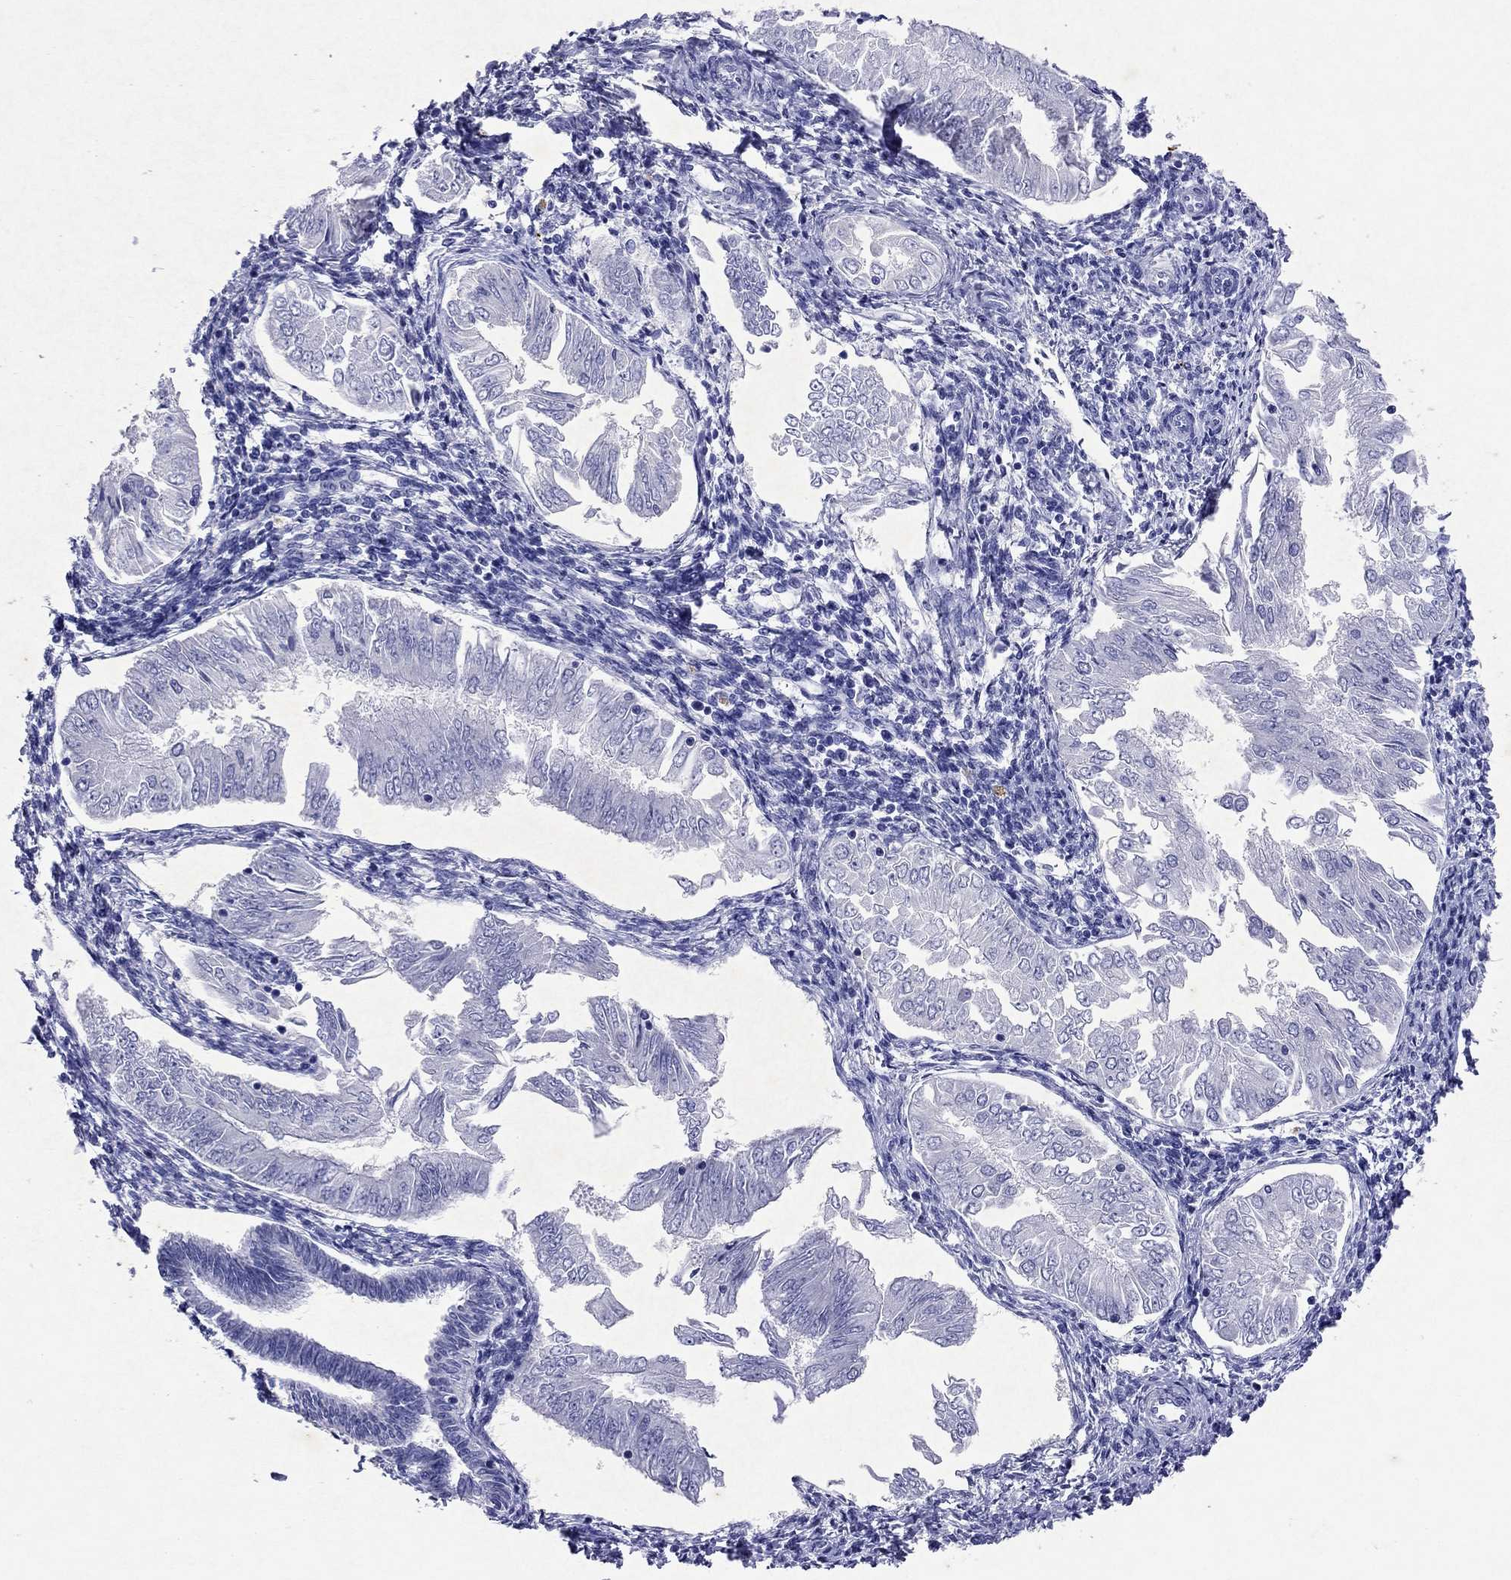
{"staining": {"intensity": "negative", "quantity": "none", "location": "none"}, "tissue": "endometrial cancer", "cell_type": "Tumor cells", "image_type": "cancer", "snomed": [{"axis": "morphology", "description": "Adenocarcinoma, NOS"}, {"axis": "topography", "description": "Endometrium"}], "caption": "Tumor cells are negative for protein expression in human endometrial cancer.", "gene": "ARMC12", "patient": {"sex": "female", "age": 53}}